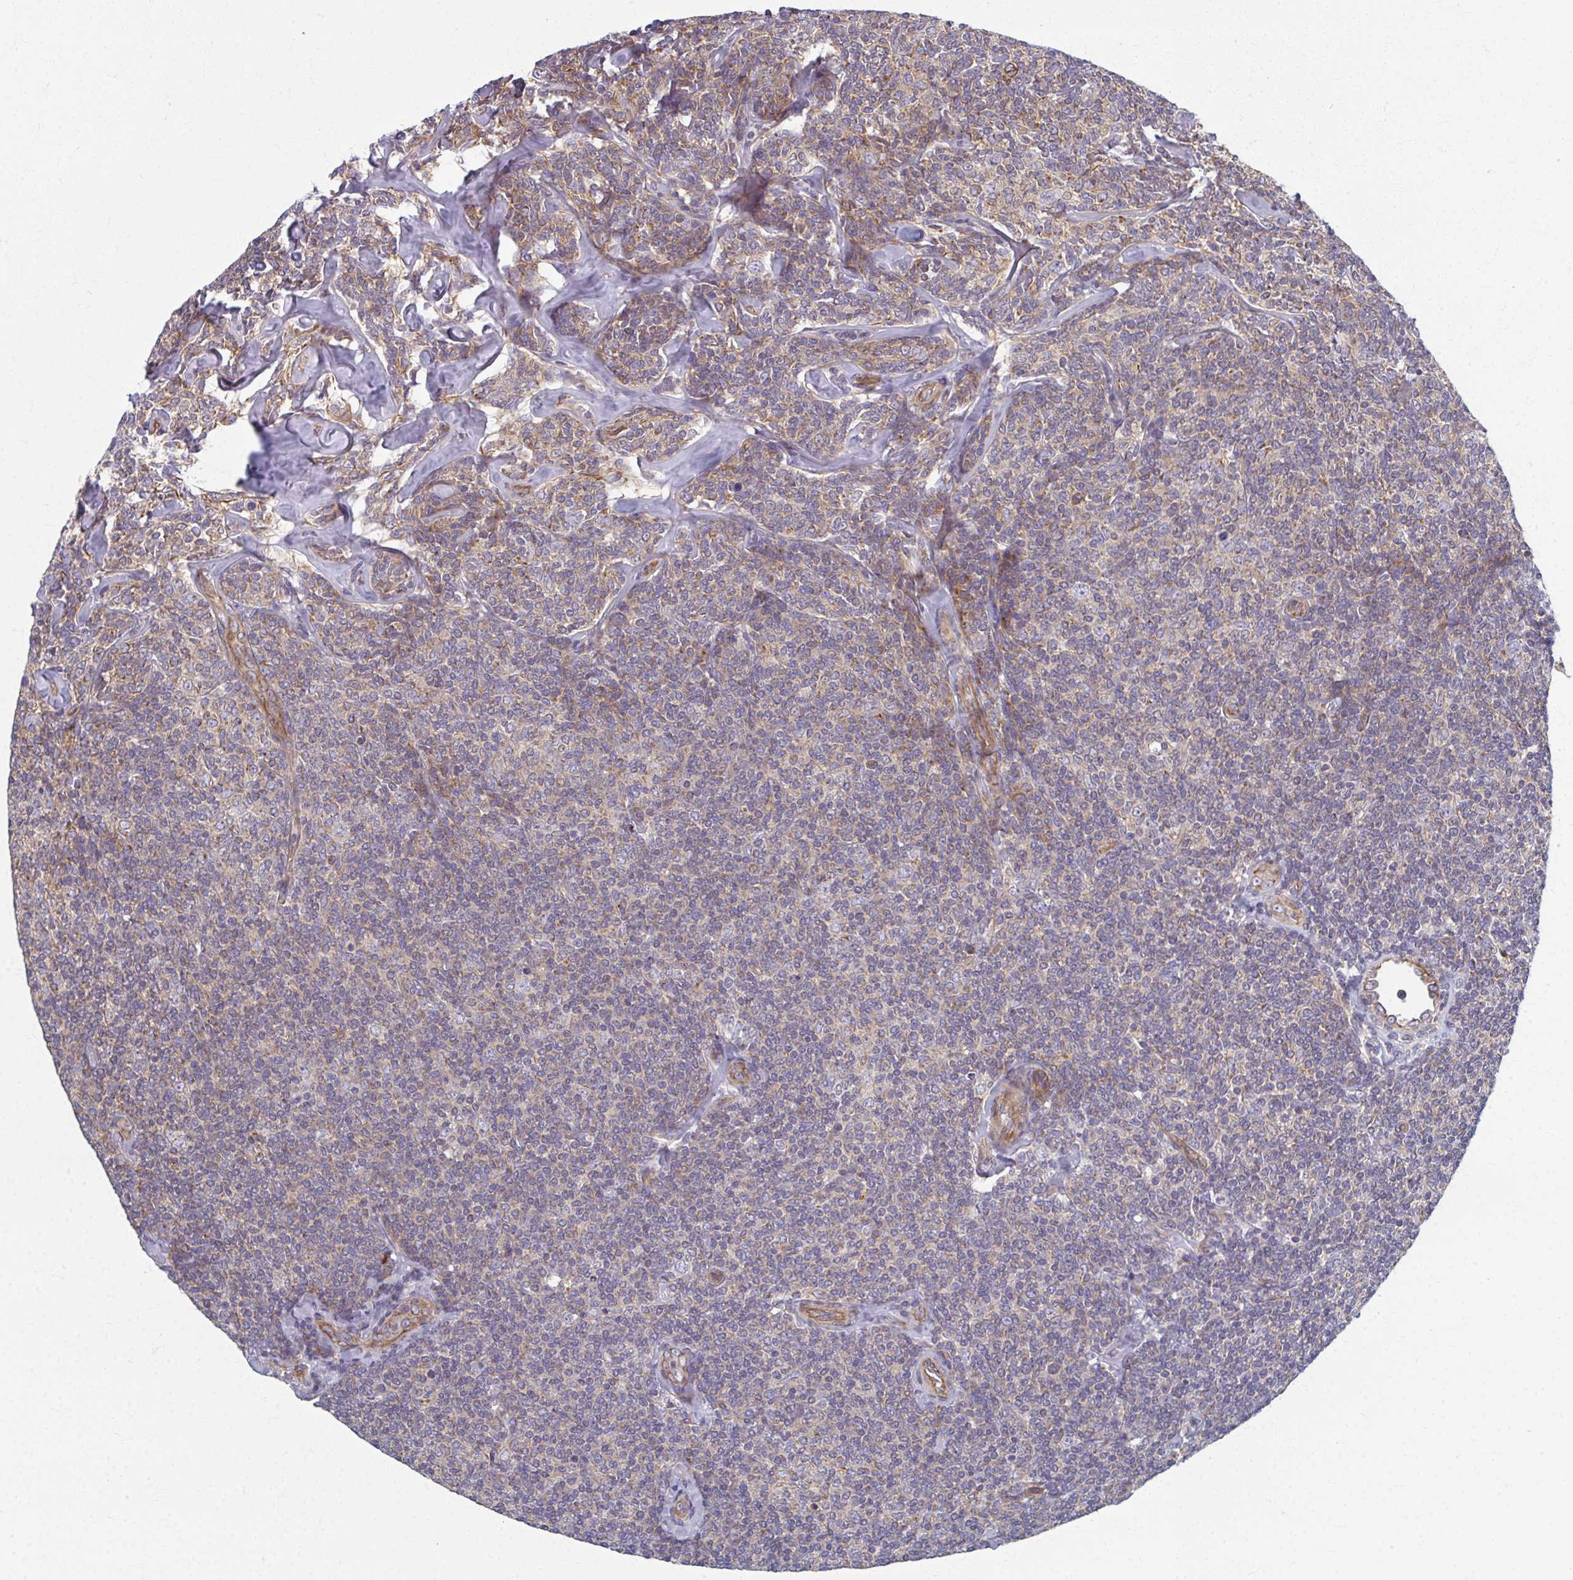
{"staining": {"intensity": "weak", "quantity": "<25%", "location": "cytoplasmic/membranous"}, "tissue": "lymphoma", "cell_type": "Tumor cells", "image_type": "cancer", "snomed": [{"axis": "morphology", "description": "Malignant lymphoma, non-Hodgkin's type, Low grade"}, {"axis": "topography", "description": "Lymph node"}], "caption": "Tumor cells are negative for protein expression in human low-grade malignant lymphoma, non-Hodgkin's type.", "gene": "EID2B", "patient": {"sex": "female", "age": 56}}